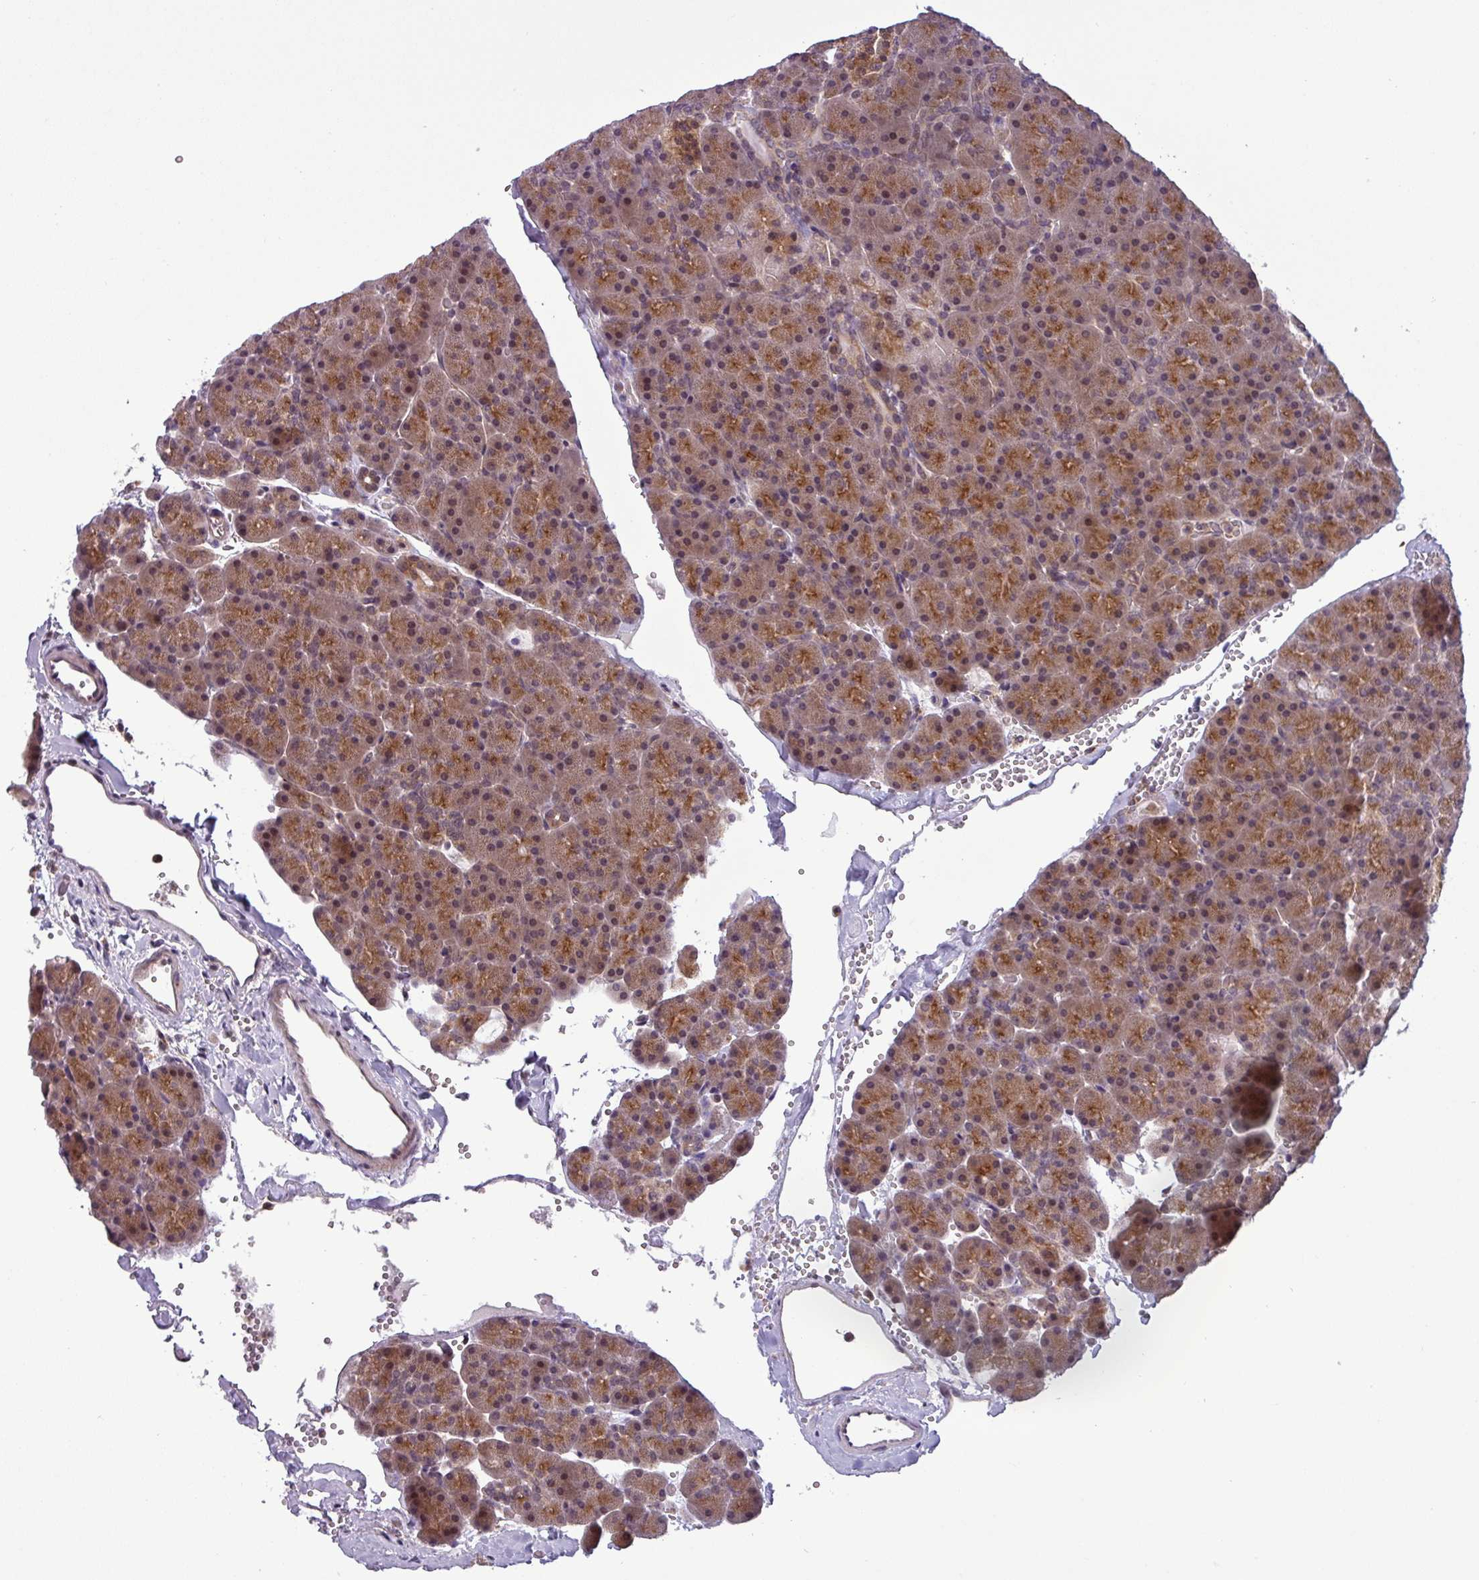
{"staining": {"intensity": "moderate", "quantity": ">75%", "location": "cytoplasmic/membranous,nuclear"}, "tissue": "pancreas", "cell_type": "Exocrine glandular cells", "image_type": "normal", "snomed": [{"axis": "morphology", "description": "Normal tissue, NOS"}, {"axis": "topography", "description": "Pancreas"}], "caption": "IHC histopathology image of normal human pancreas stained for a protein (brown), which exhibits medium levels of moderate cytoplasmic/membranous,nuclear staining in approximately >75% of exocrine glandular cells.", "gene": "NPFFR1", "patient": {"sex": "male", "age": 36}}